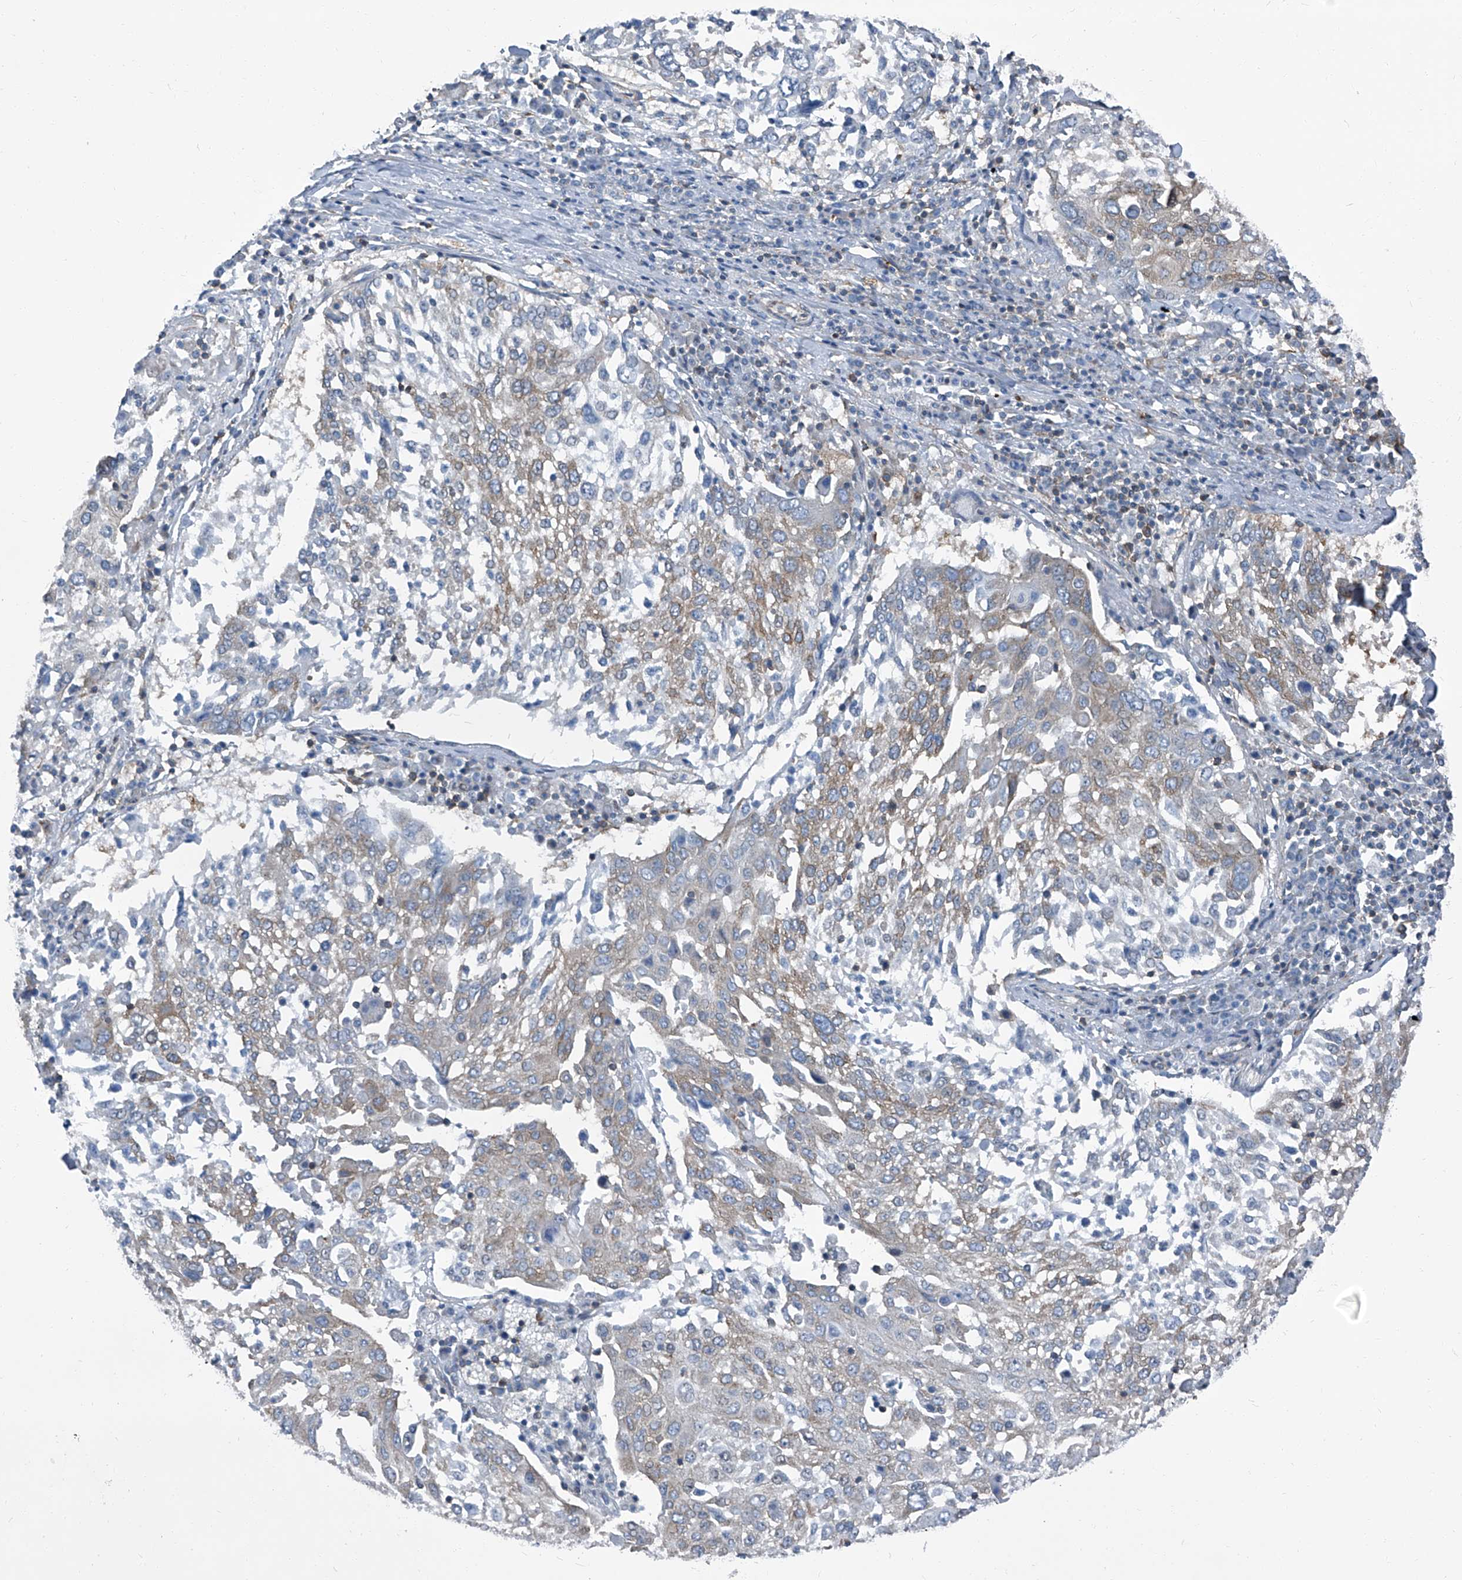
{"staining": {"intensity": "weak", "quantity": "25%-75%", "location": "cytoplasmic/membranous"}, "tissue": "lung cancer", "cell_type": "Tumor cells", "image_type": "cancer", "snomed": [{"axis": "morphology", "description": "Squamous cell carcinoma, NOS"}, {"axis": "topography", "description": "Lung"}], "caption": "DAB (3,3'-diaminobenzidine) immunohistochemical staining of lung squamous cell carcinoma reveals weak cytoplasmic/membranous protein staining in approximately 25%-75% of tumor cells.", "gene": "SEPTIN7", "patient": {"sex": "male", "age": 65}}